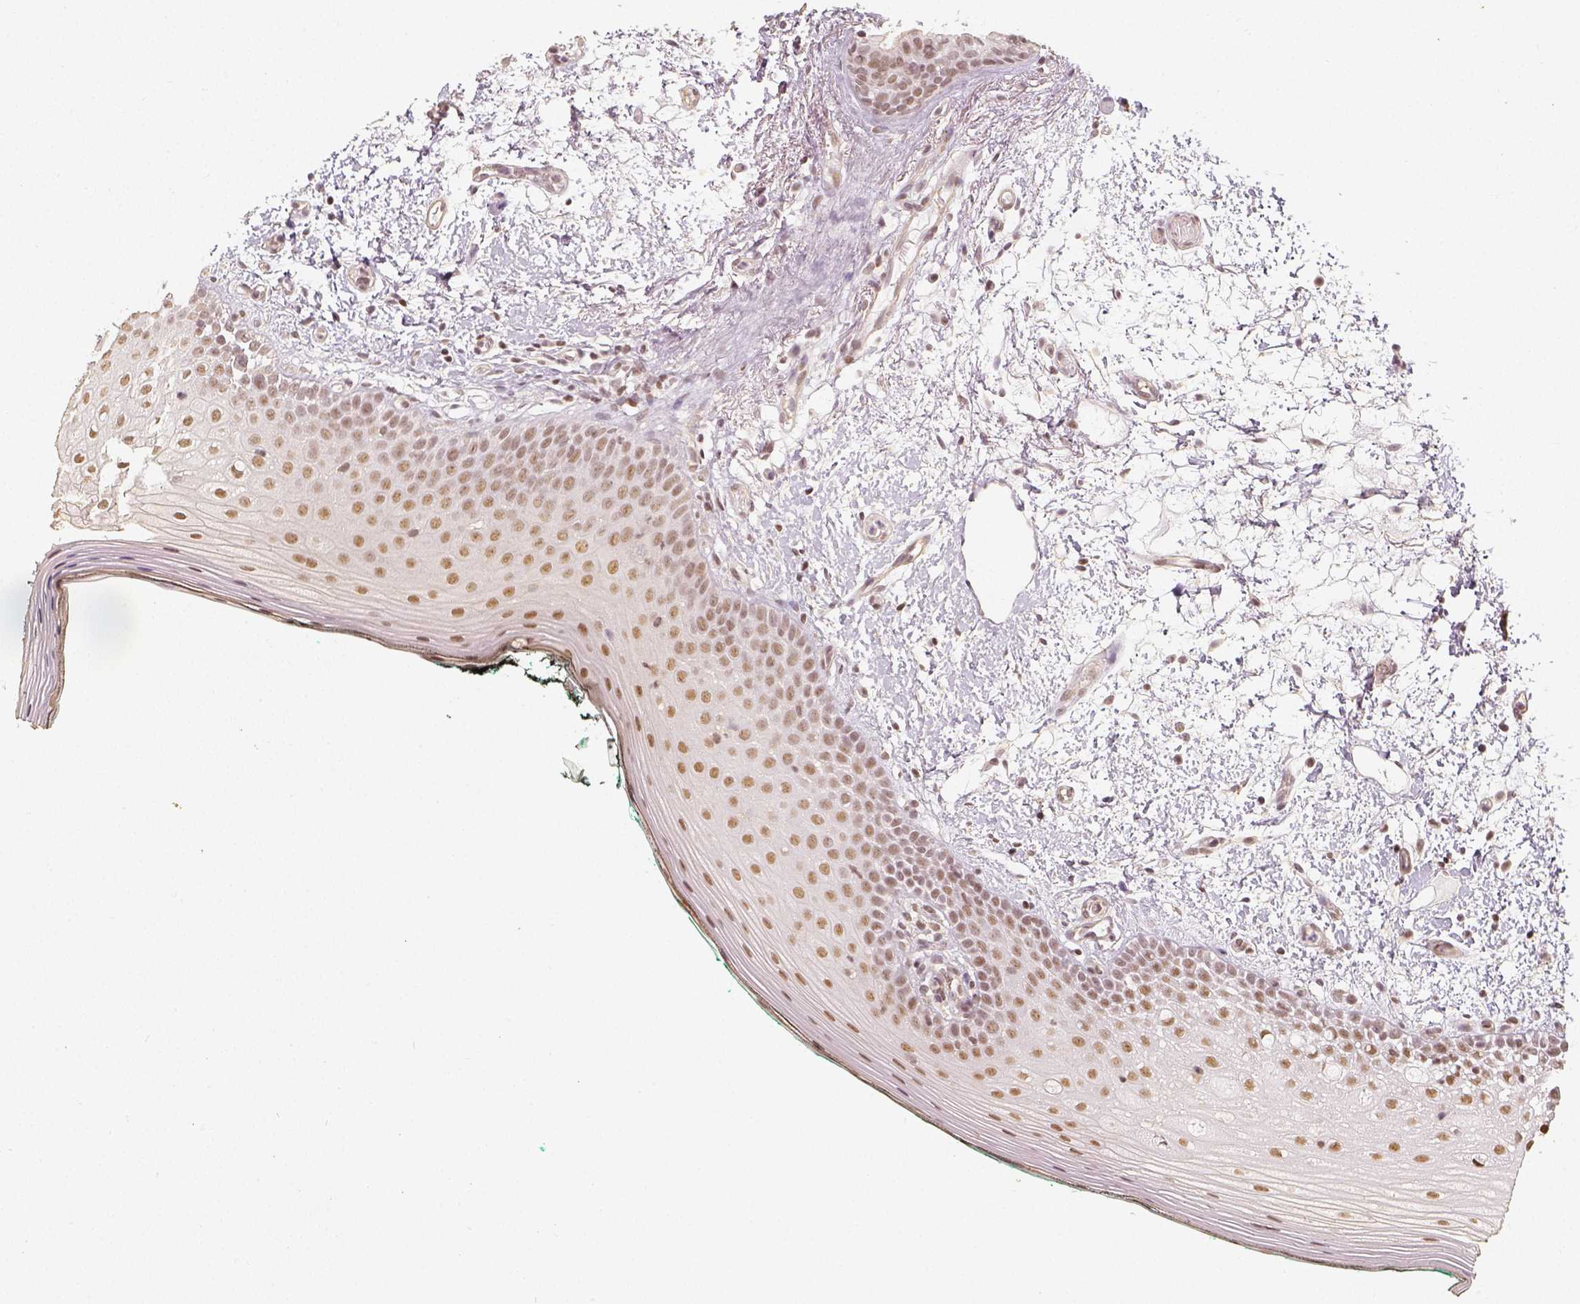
{"staining": {"intensity": "weak", "quantity": ">75%", "location": "nuclear"}, "tissue": "oral mucosa", "cell_type": "Squamous epithelial cells", "image_type": "normal", "snomed": [{"axis": "morphology", "description": "Normal tissue, NOS"}, {"axis": "topography", "description": "Oral tissue"}], "caption": "Benign oral mucosa reveals weak nuclear positivity in about >75% of squamous epithelial cells, visualized by immunohistochemistry.", "gene": "HDAC1", "patient": {"sex": "female", "age": 83}}